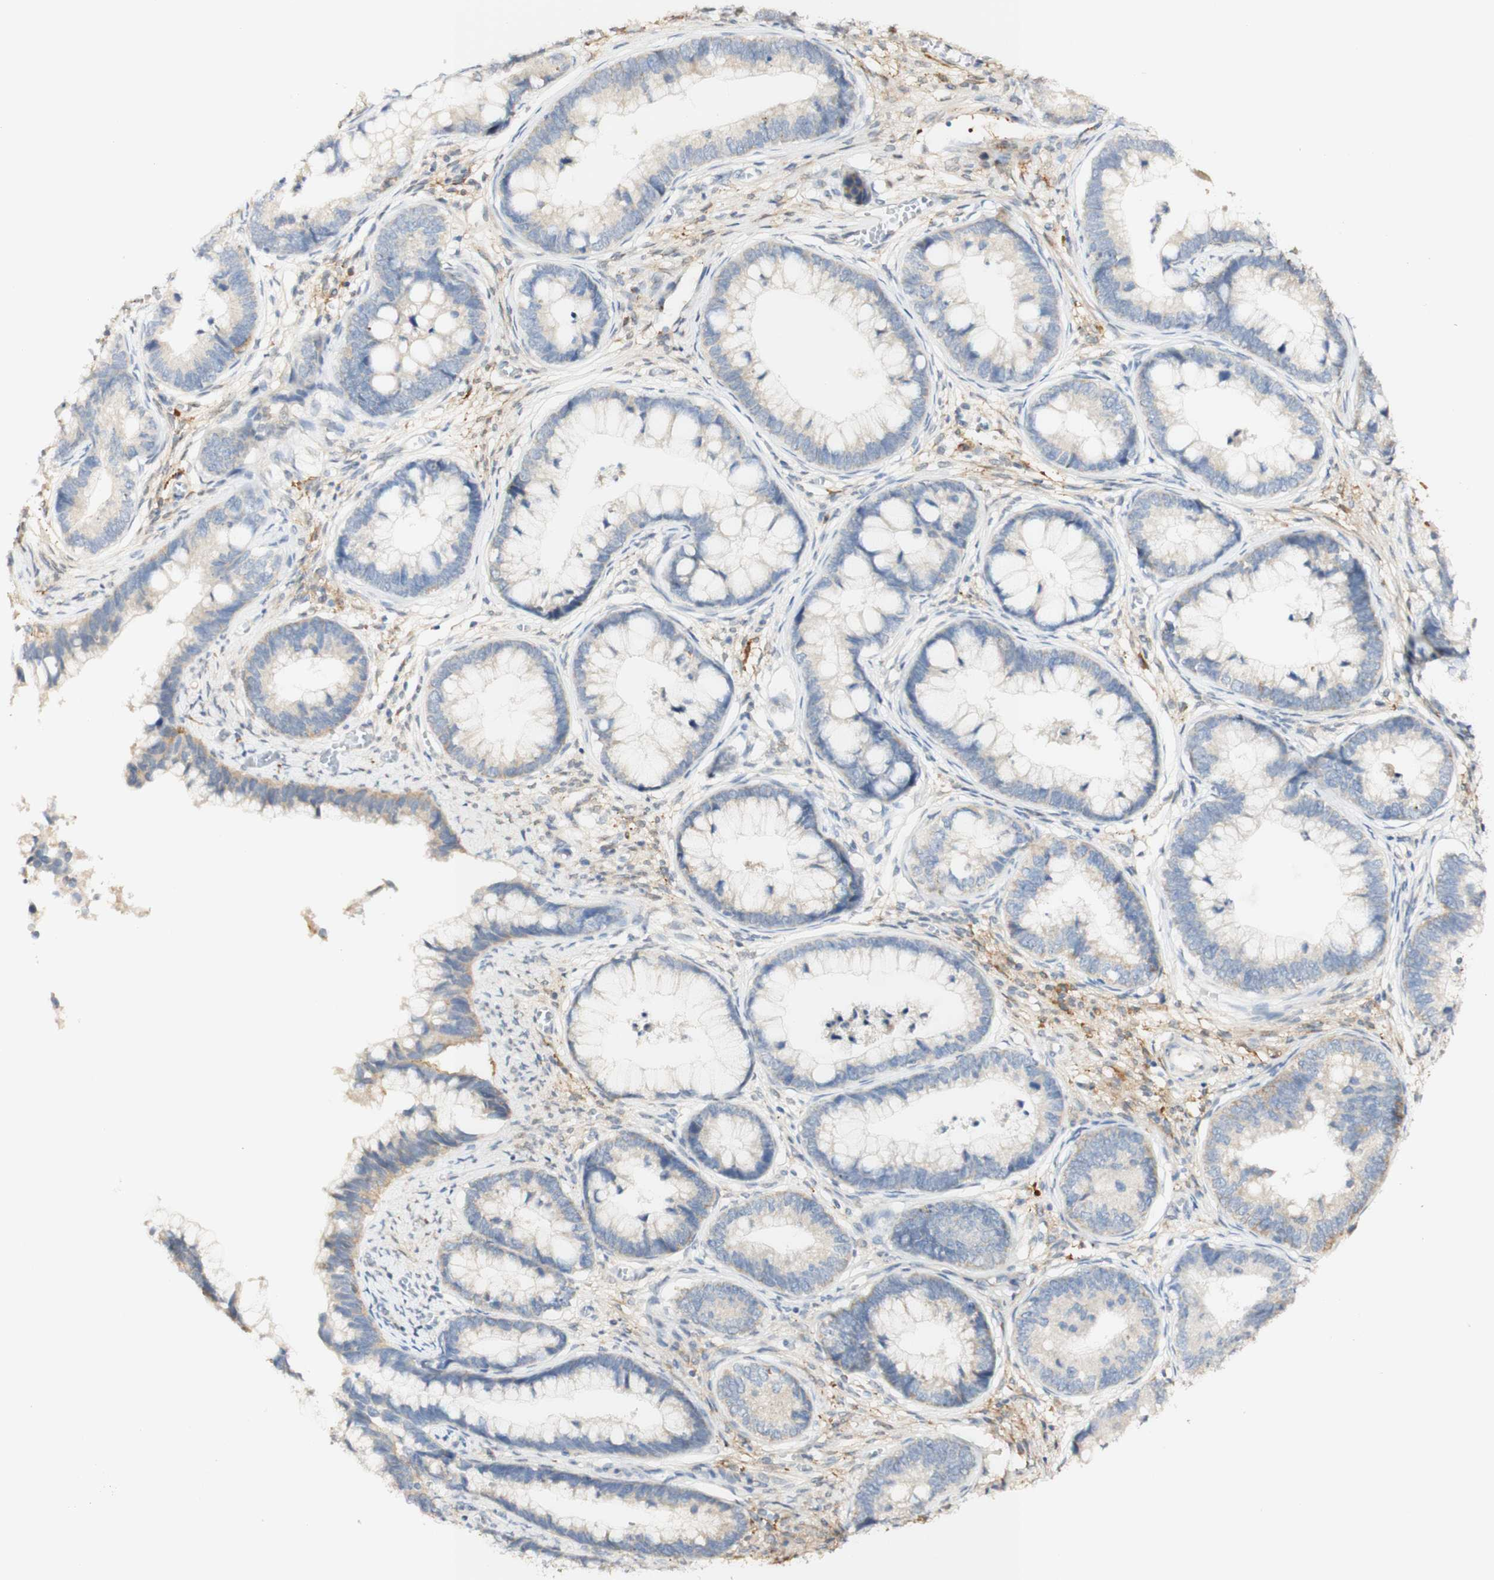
{"staining": {"intensity": "weak", "quantity": "<25%", "location": "cytoplasmic/membranous"}, "tissue": "cervical cancer", "cell_type": "Tumor cells", "image_type": "cancer", "snomed": [{"axis": "morphology", "description": "Adenocarcinoma, NOS"}, {"axis": "topography", "description": "Cervix"}], "caption": "Protein analysis of cervical adenocarcinoma shows no significant expression in tumor cells.", "gene": "FCGRT", "patient": {"sex": "female", "age": 44}}